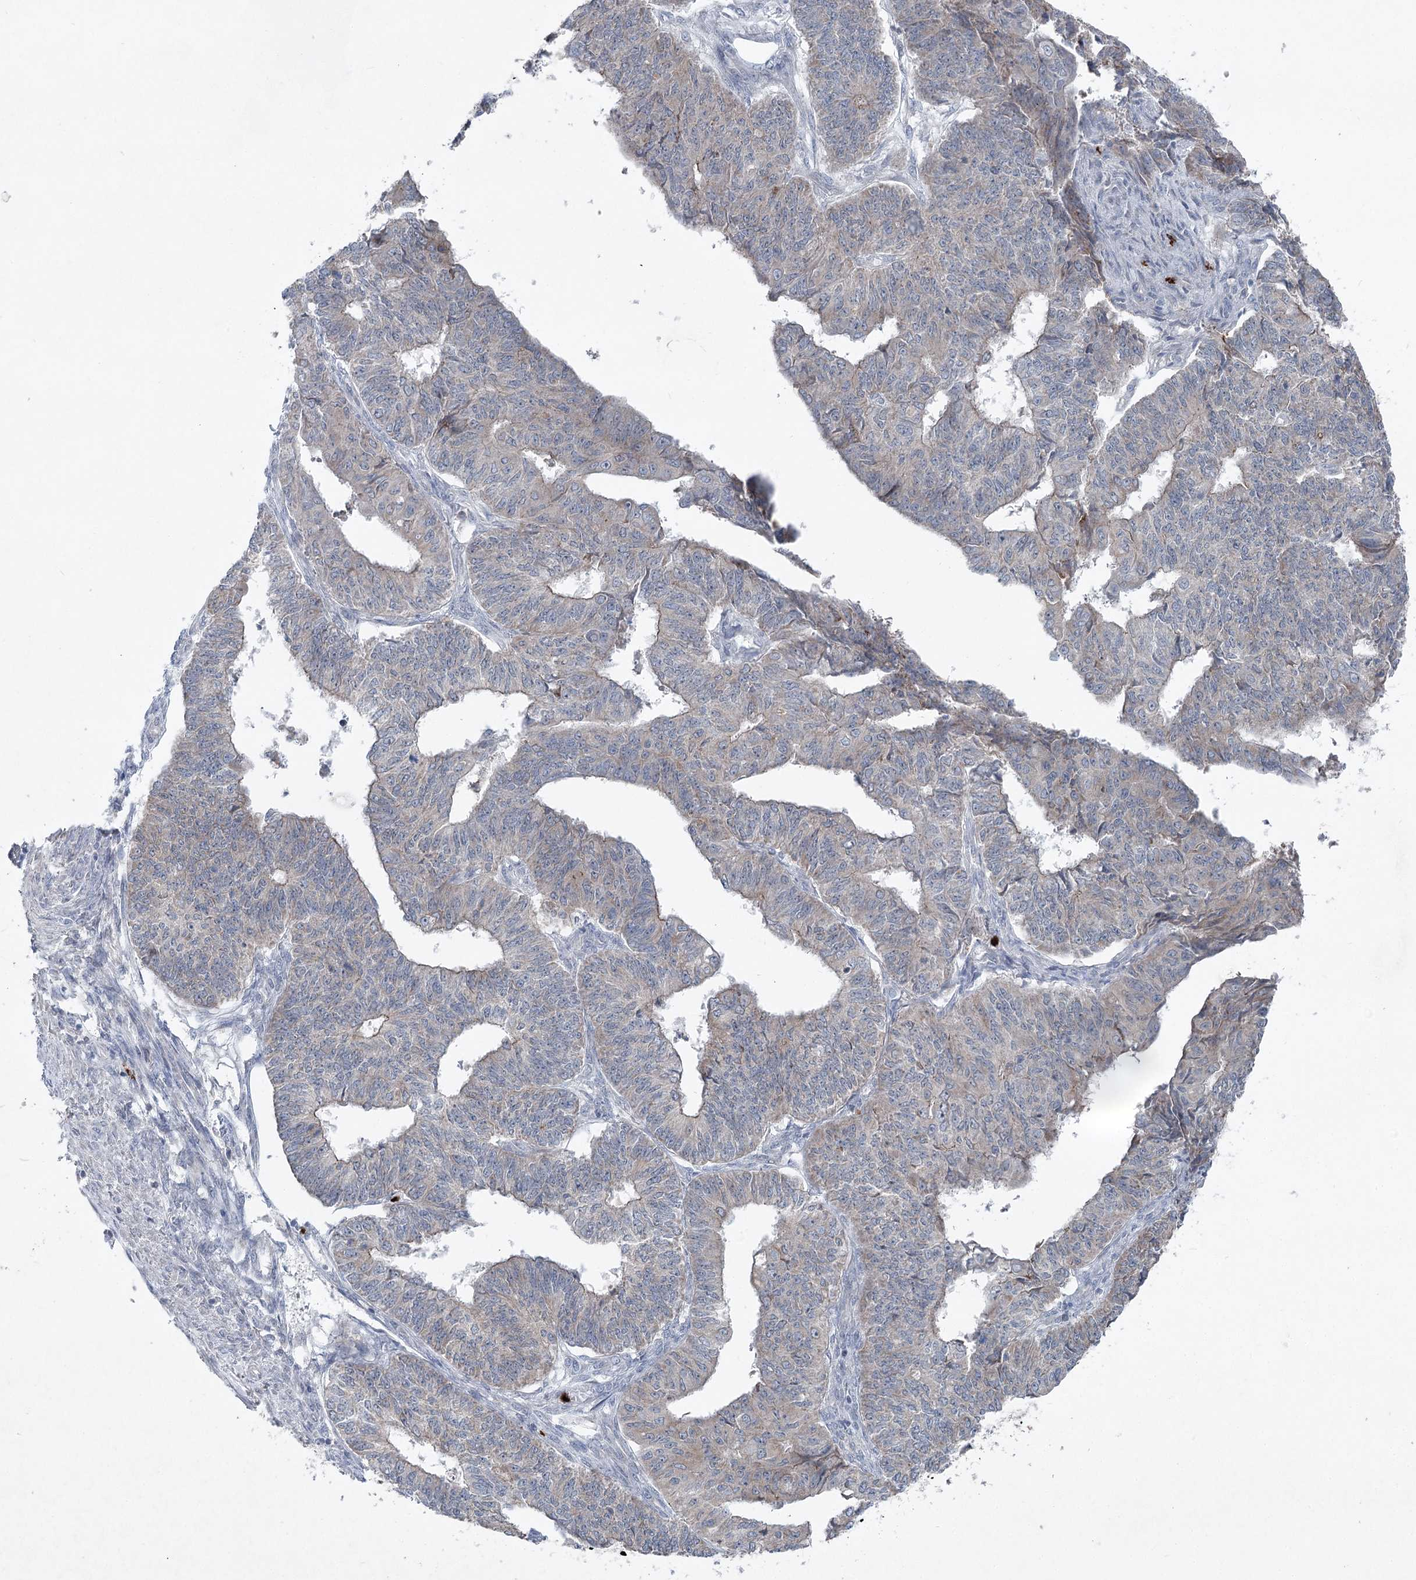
{"staining": {"intensity": "negative", "quantity": "none", "location": "none"}, "tissue": "endometrial cancer", "cell_type": "Tumor cells", "image_type": "cancer", "snomed": [{"axis": "morphology", "description": "Adenocarcinoma, NOS"}, {"axis": "topography", "description": "Endometrium"}], "caption": "This is an IHC histopathology image of human adenocarcinoma (endometrial). There is no positivity in tumor cells.", "gene": "PLA2G12A", "patient": {"sex": "female", "age": 32}}